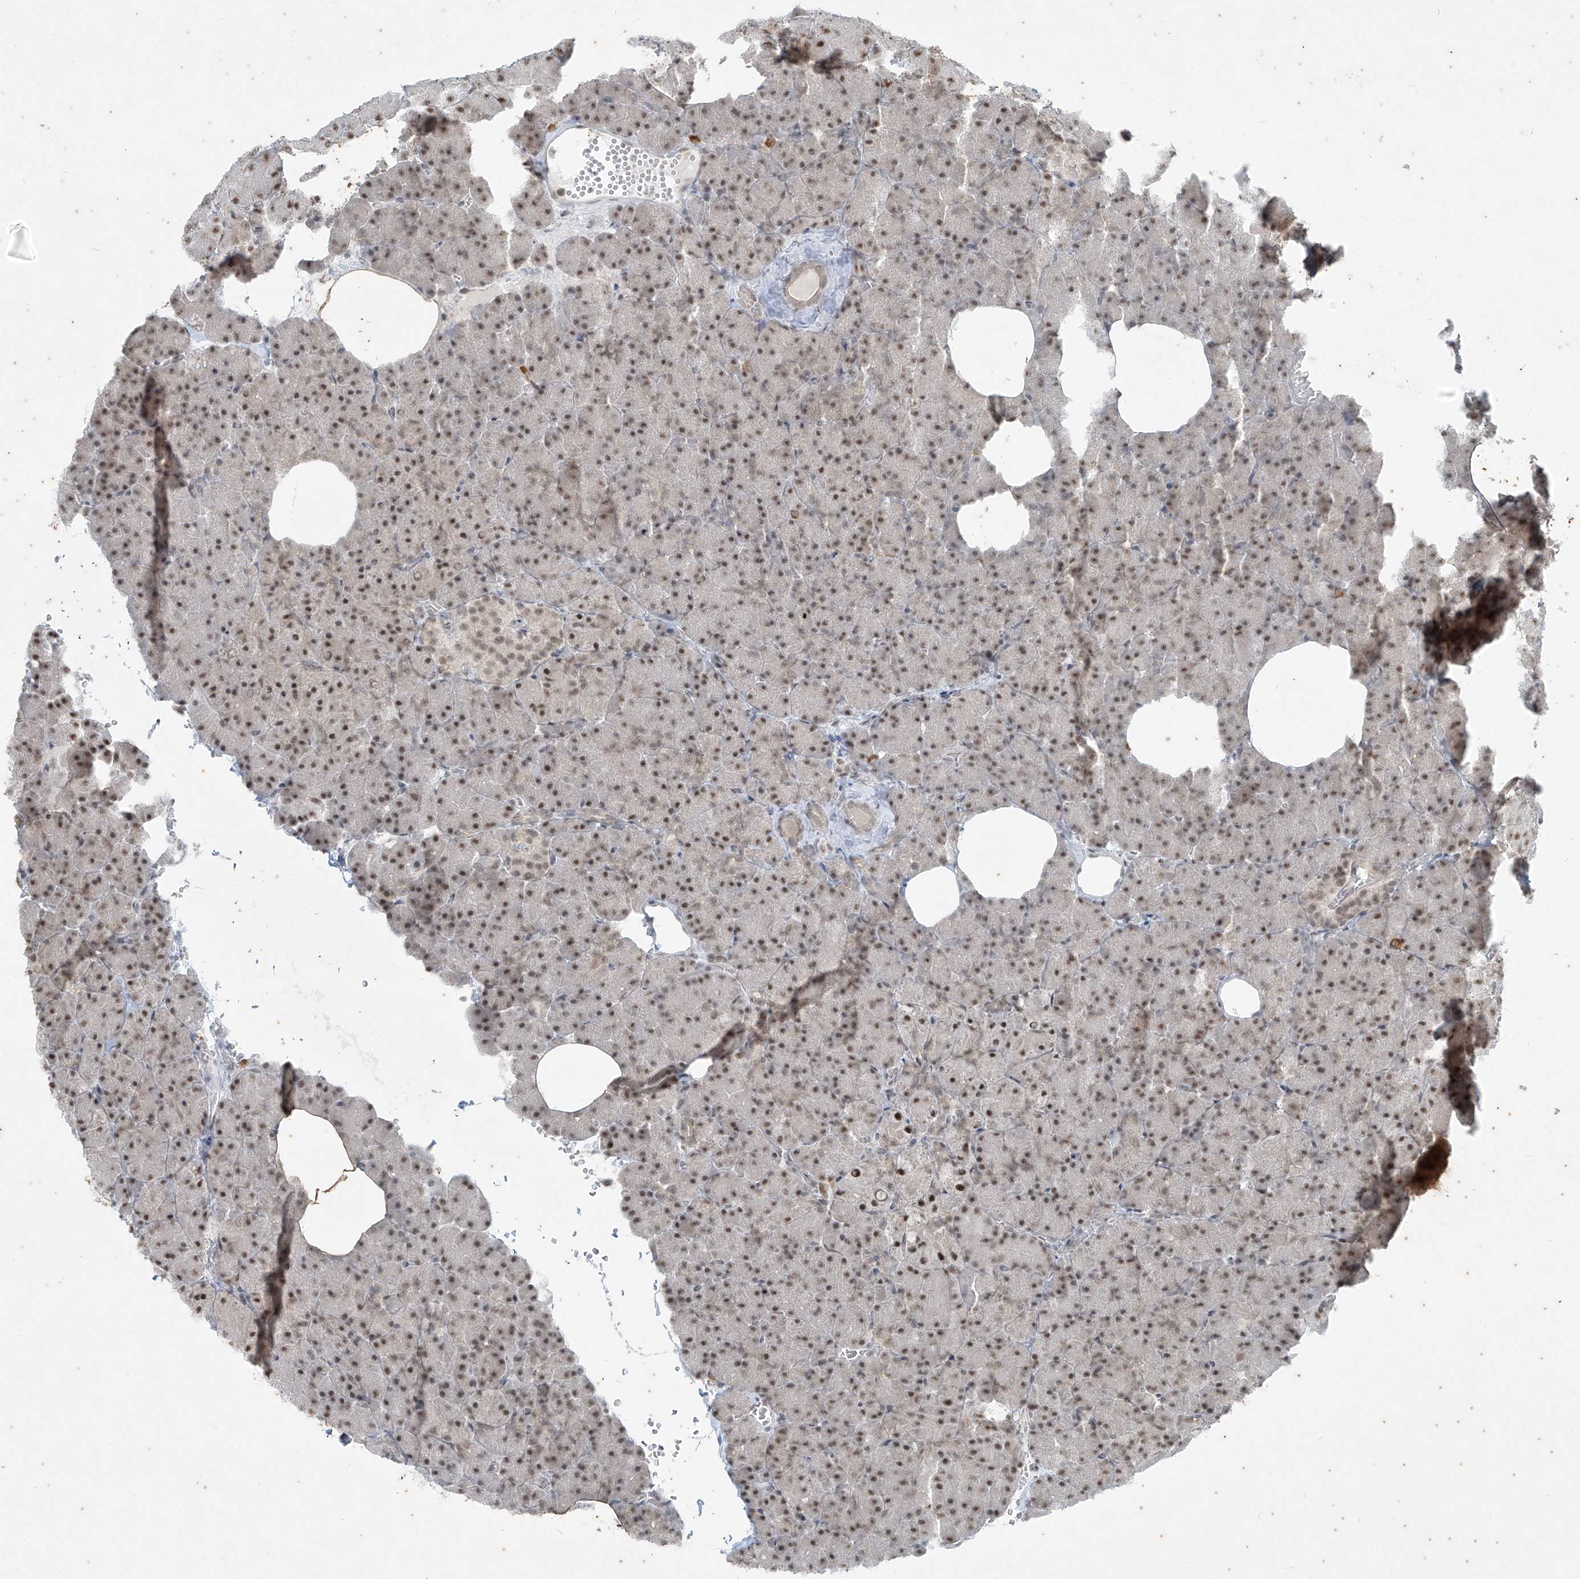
{"staining": {"intensity": "moderate", "quantity": ">75%", "location": "nuclear"}, "tissue": "pancreas", "cell_type": "Exocrine glandular cells", "image_type": "normal", "snomed": [{"axis": "morphology", "description": "Normal tissue, NOS"}, {"axis": "morphology", "description": "Carcinoid, malignant, NOS"}, {"axis": "topography", "description": "Pancreas"}], "caption": "Immunohistochemistry of benign pancreas exhibits medium levels of moderate nuclear positivity in approximately >75% of exocrine glandular cells.", "gene": "ZNF354B", "patient": {"sex": "female", "age": 35}}